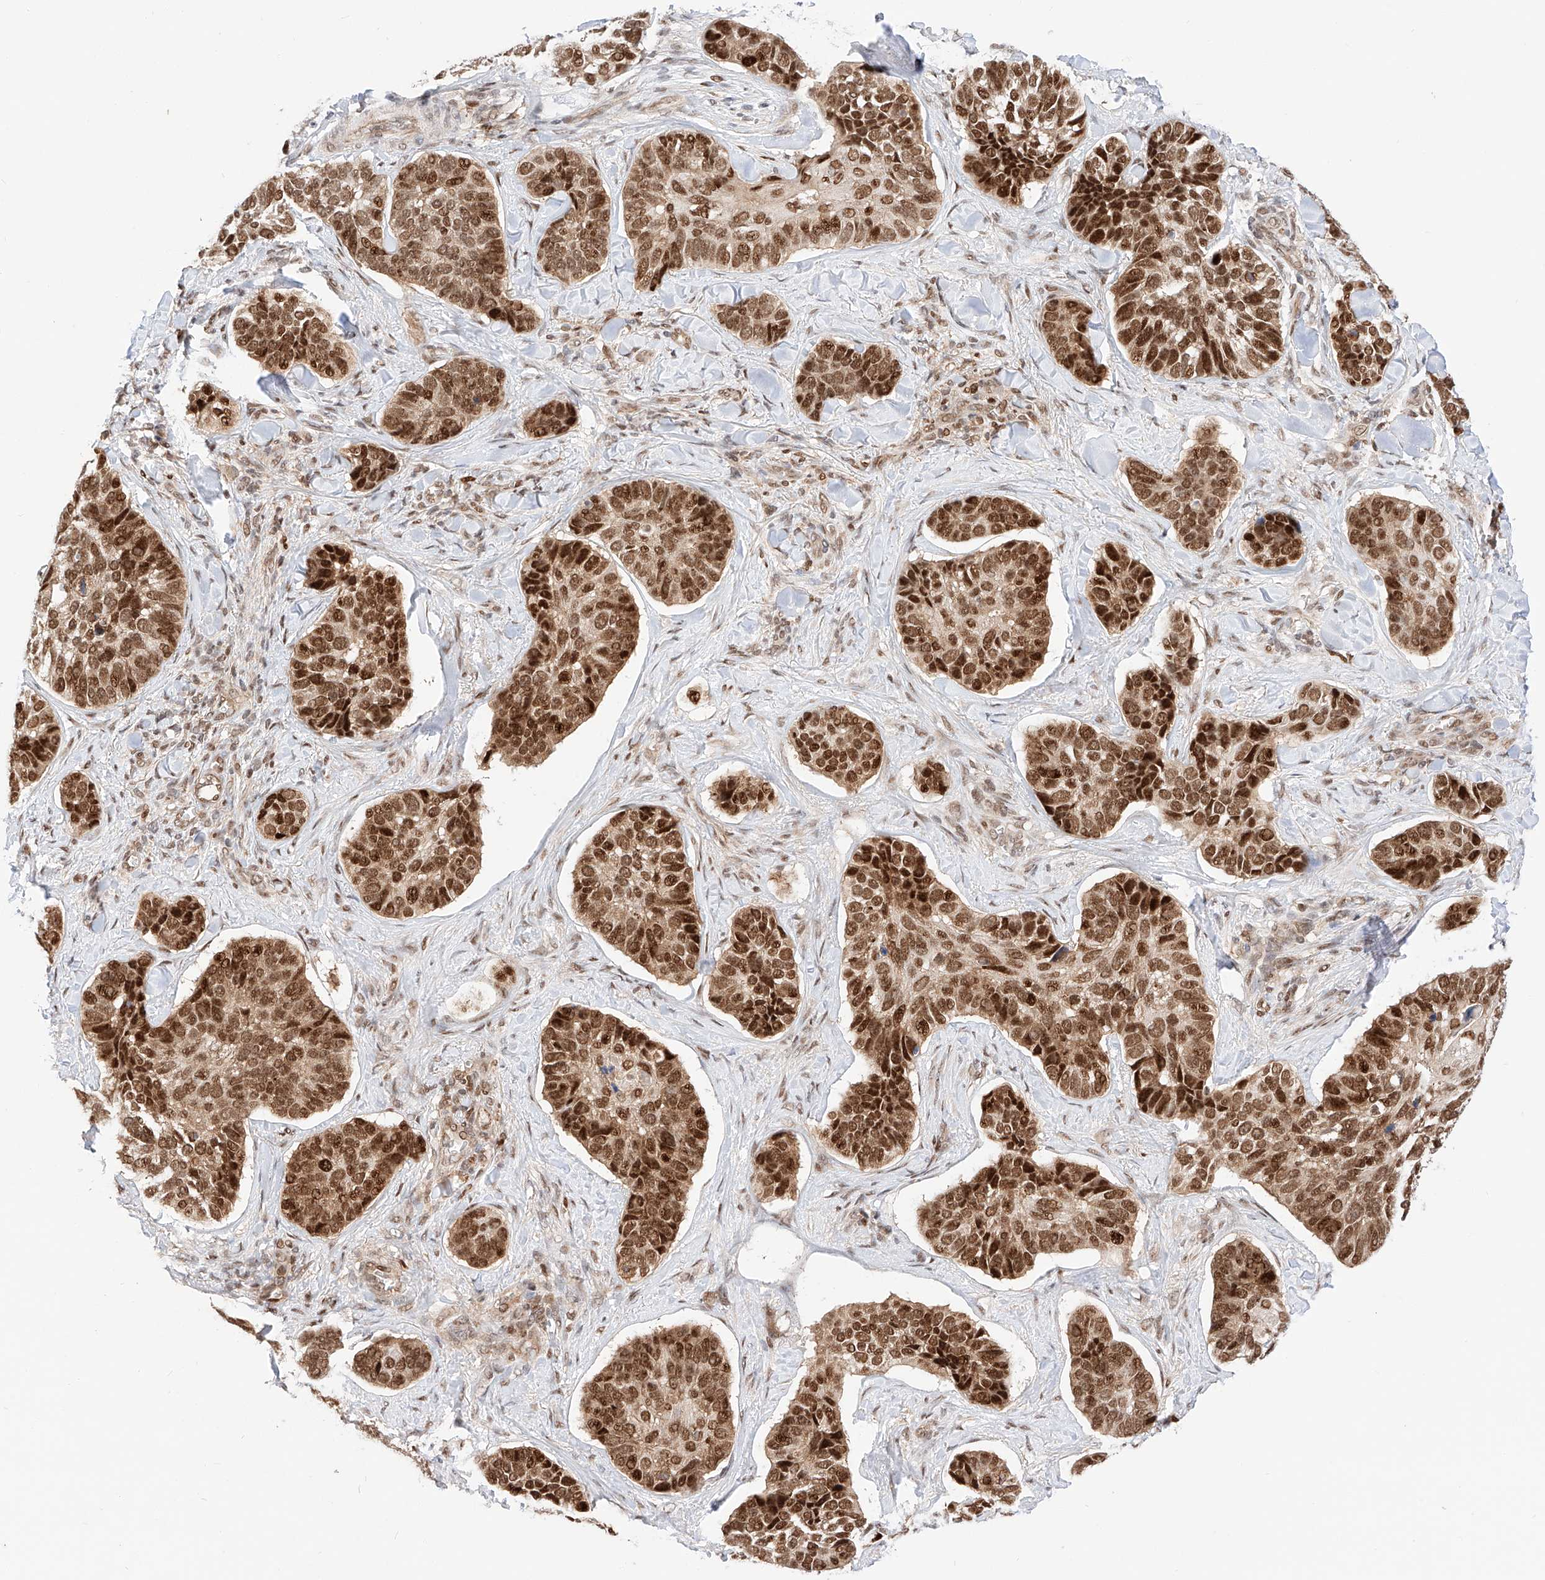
{"staining": {"intensity": "strong", "quantity": ">75%", "location": "nuclear"}, "tissue": "skin cancer", "cell_type": "Tumor cells", "image_type": "cancer", "snomed": [{"axis": "morphology", "description": "Basal cell carcinoma"}, {"axis": "topography", "description": "Skin"}], "caption": "Human skin cancer (basal cell carcinoma) stained with a brown dye reveals strong nuclear positive expression in about >75% of tumor cells.", "gene": "HDAC9", "patient": {"sex": "male", "age": 62}}